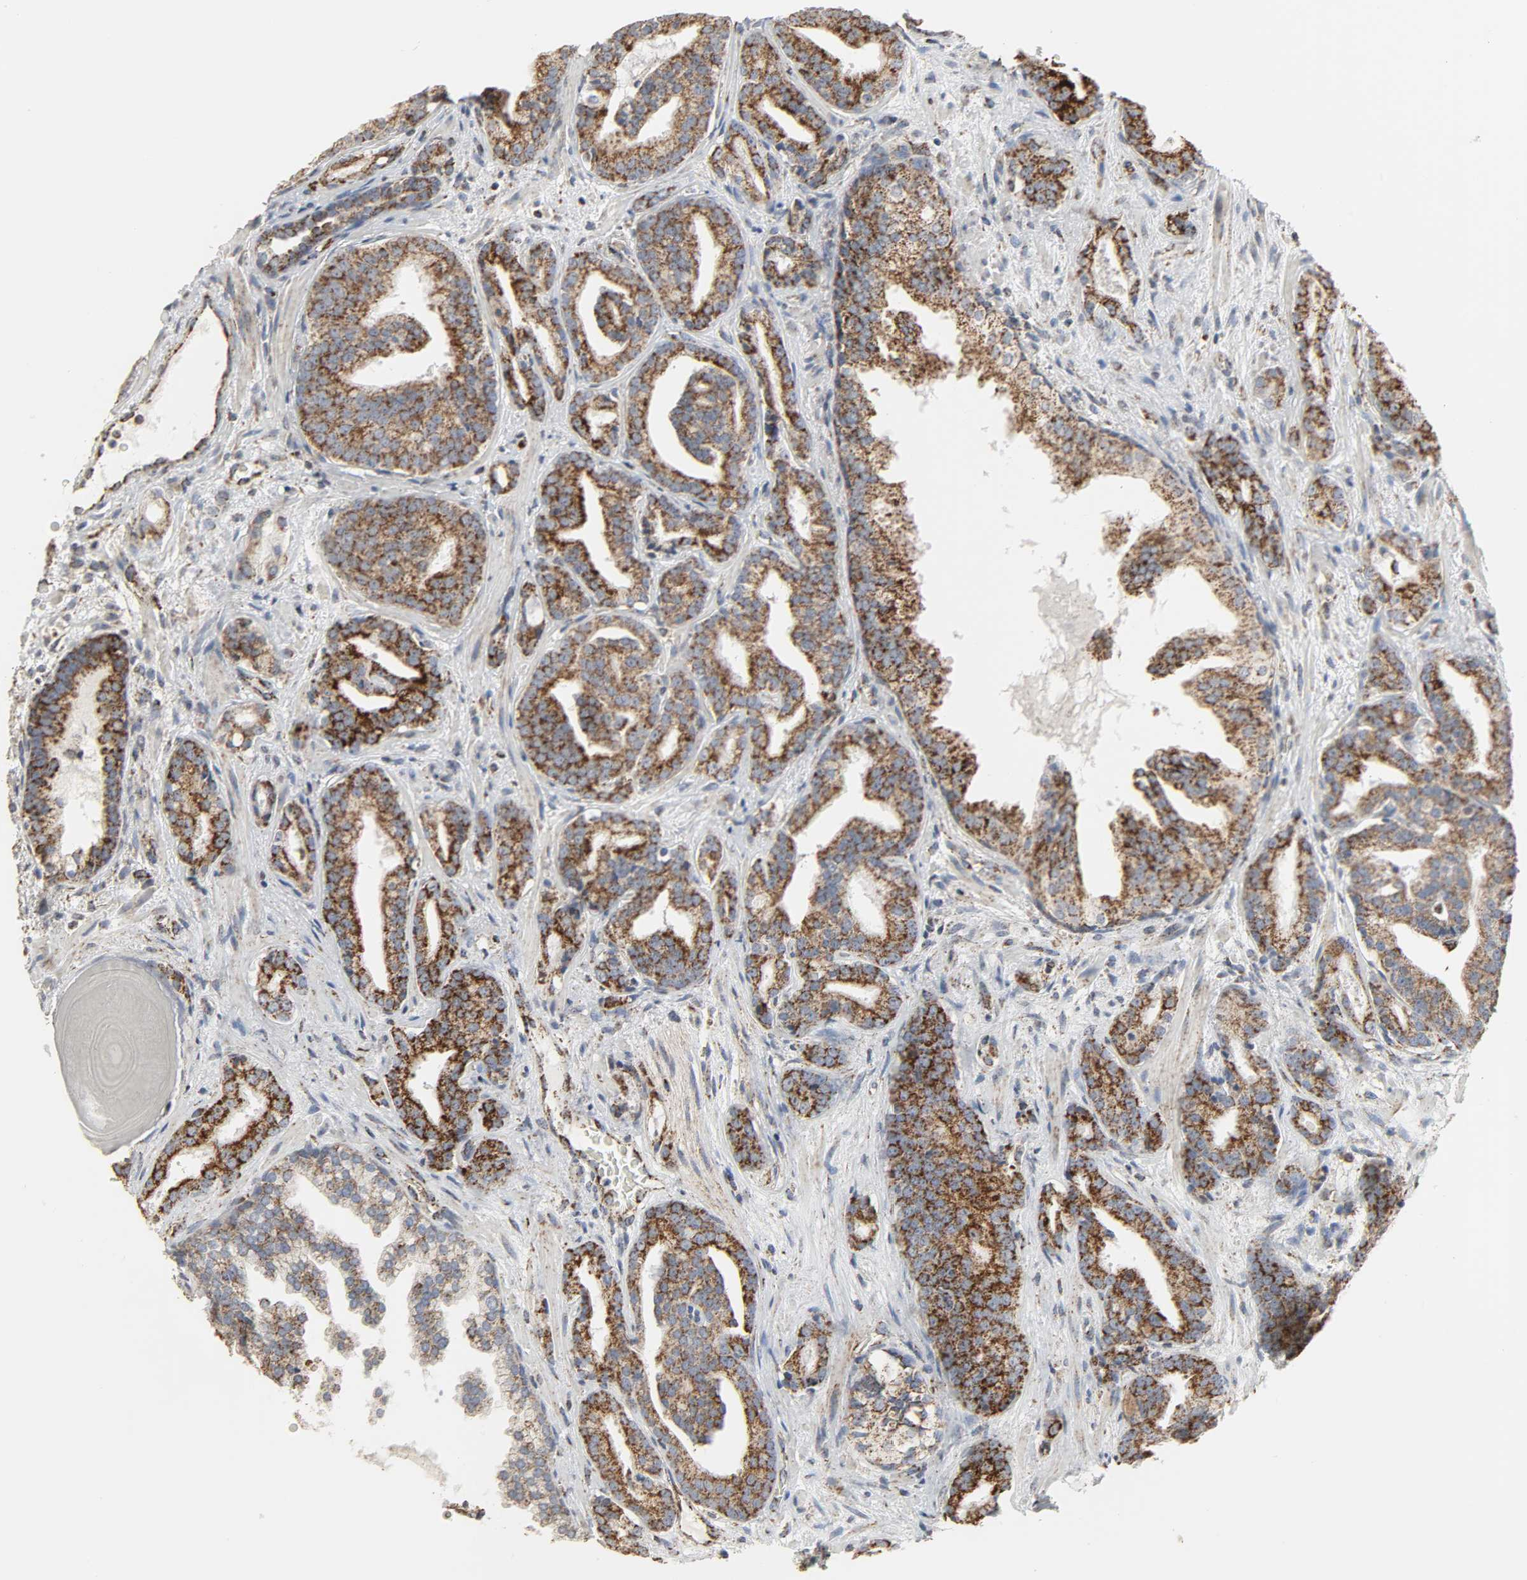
{"staining": {"intensity": "strong", "quantity": ">75%", "location": "cytoplasmic/membranous"}, "tissue": "prostate cancer", "cell_type": "Tumor cells", "image_type": "cancer", "snomed": [{"axis": "morphology", "description": "Adenocarcinoma, Low grade"}, {"axis": "topography", "description": "Prostate"}], "caption": "A histopathology image of human prostate cancer (low-grade adenocarcinoma) stained for a protein exhibits strong cytoplasmic/membranous brown staining in tumor cells. The staining was performed using DAB (3,3'-diaminobenzidine), with brown indicating positive protein expression. Nuclei are stained blue with hematoxylin.", "gene": "ACAT1", "patient": {"sex": "male", "age": 63}}